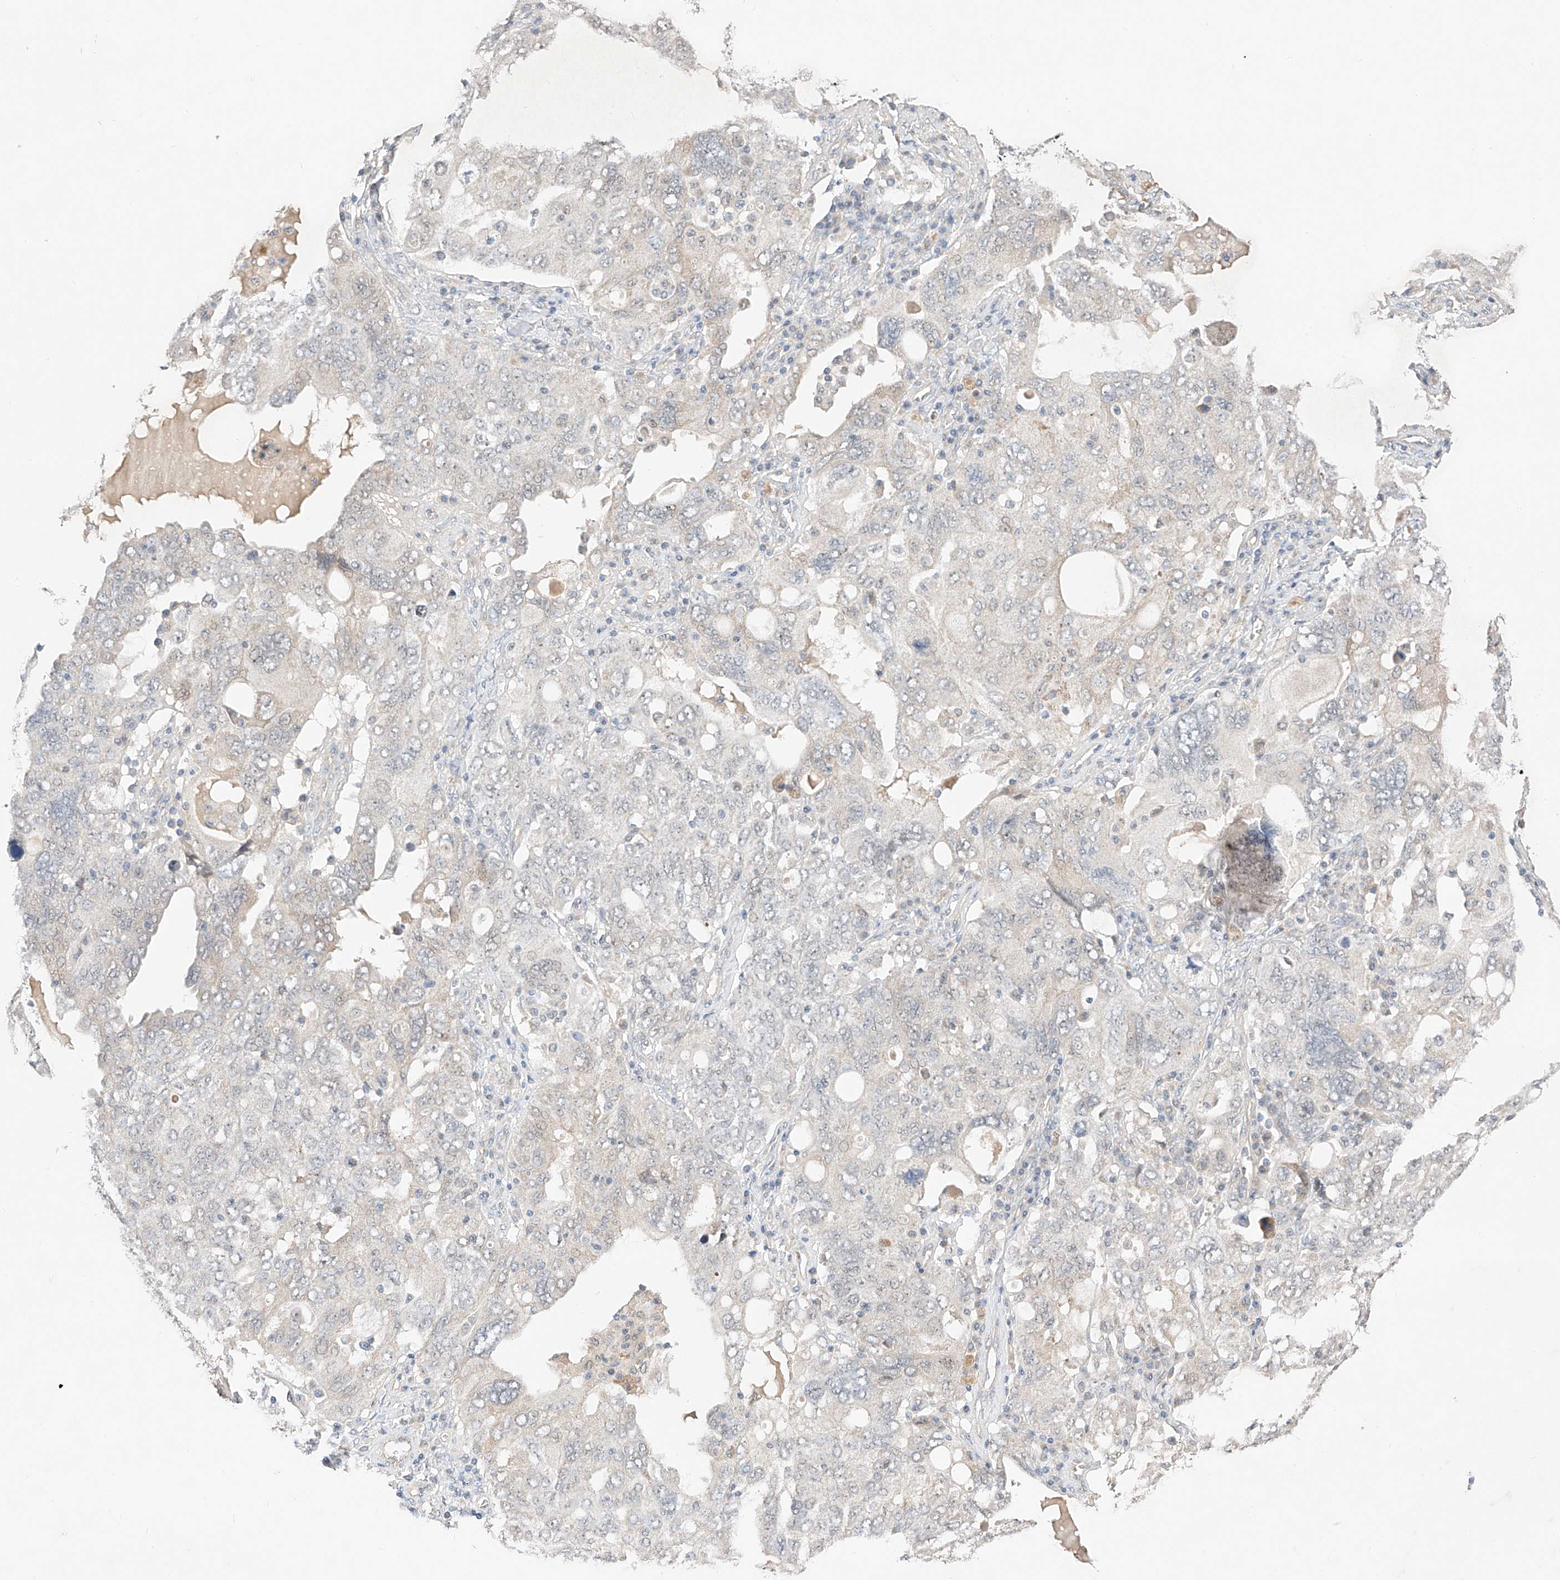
{"staining": {"intensity": "negative", "quantity": "none", "location": "none"}, "tissue": "ovarian cancer", "cell_type": "Tumor cells", "image_type": "cancer", "snomed": [{"axis": "morphology", "description": "Carcinoma, endometroid"}, {"axis": "topography", "description": "Ovary"}], "caption": "Immunohistochemical staining of ovarian endometroid carcinoma displays no significant expression in tumor cells.", "gene": "IL22RA2", "patient": {"sex": "female", "age": 62}}